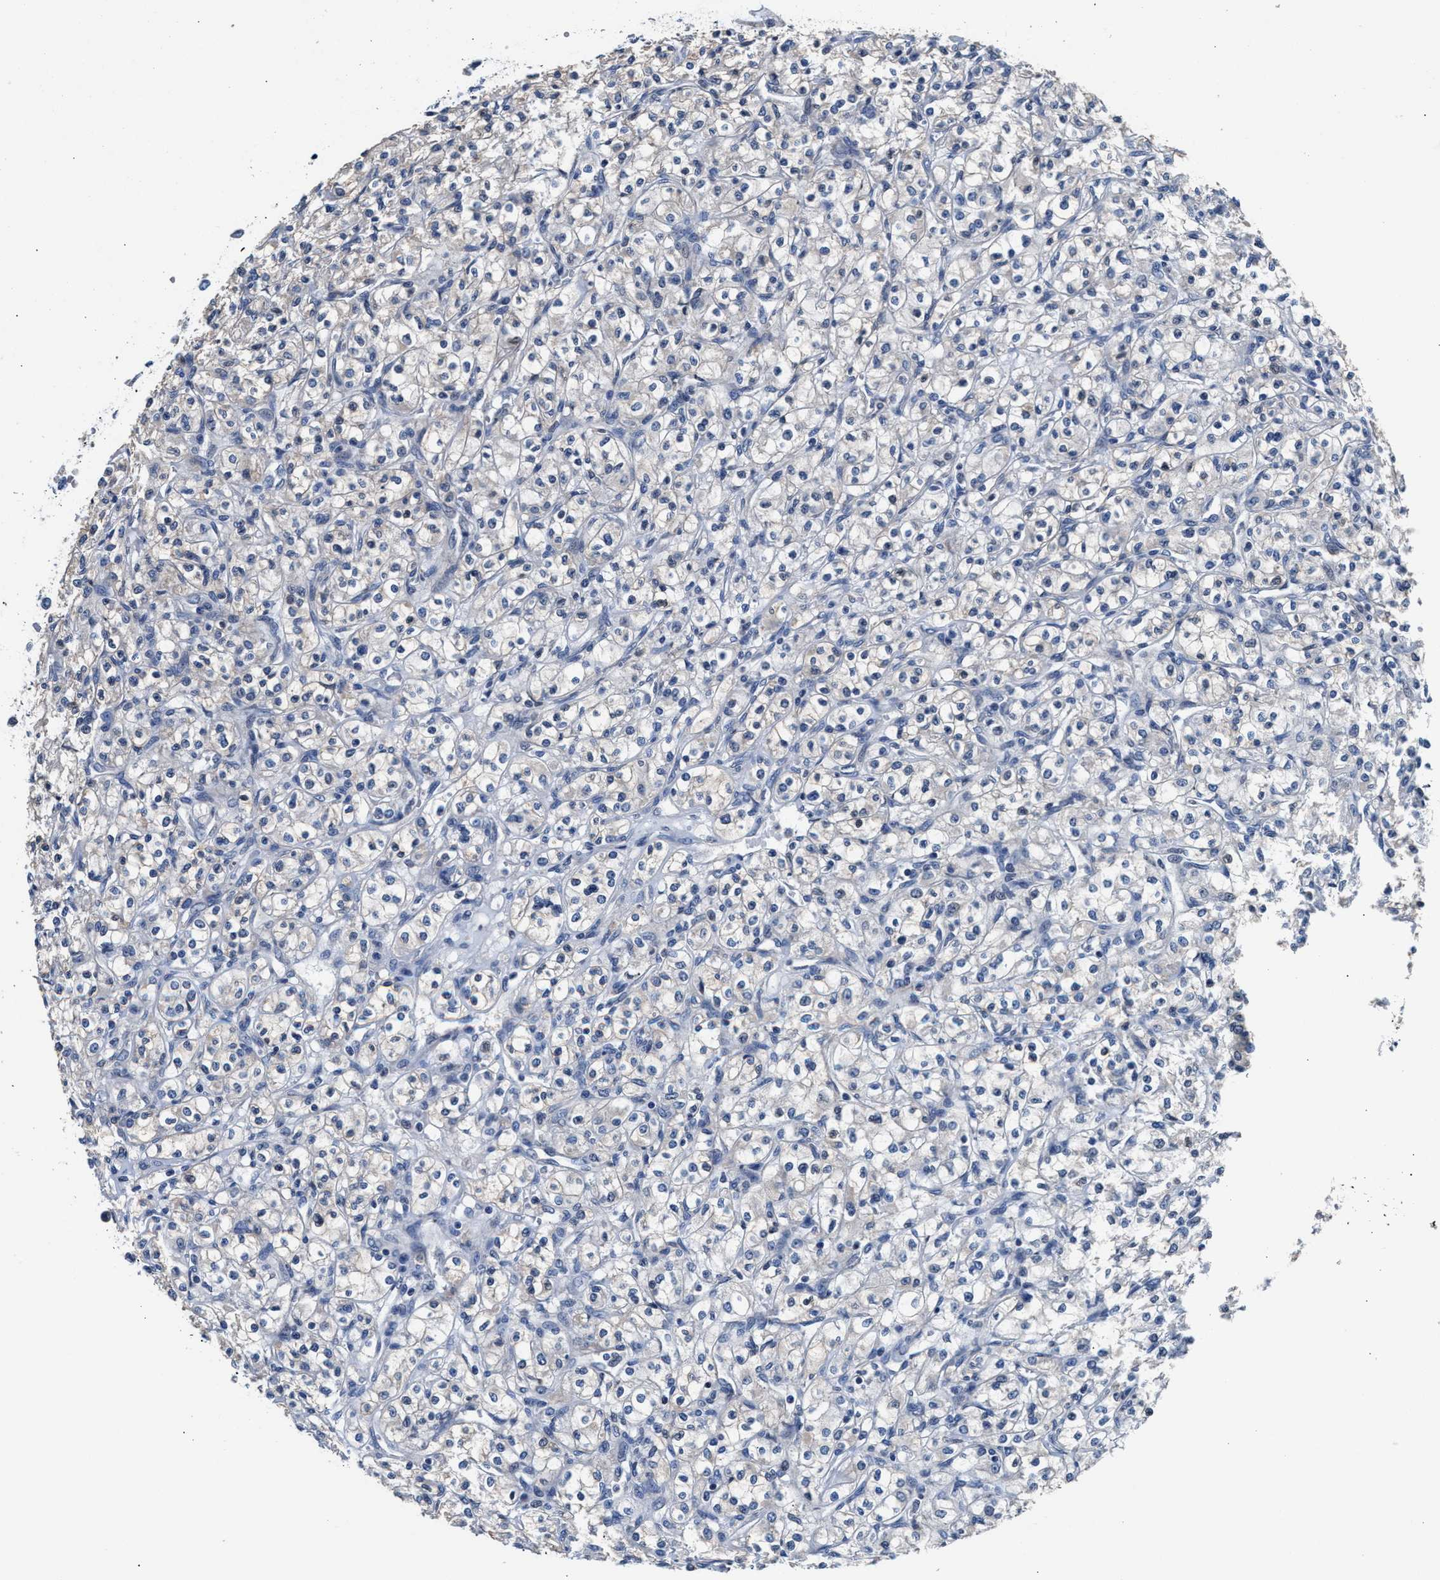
{"staining": {"intensity": "negative", "quantity": "none", "location": "none"}, "tissue": "renal cancer", "cell_type": "Tumor cells", "image_type": "cancer", "snomed": [{"axis": "morphology", "description": "Adenocarcinoma, NOS"}, {"axis": "topography", "description": "Kidney"}], "caption": "High magnification brightfield microscopy of adenocarcinoma (renal) stained with DAB (brown) and counterstained with hematoxylin (blue): tumor cells show no significant positivity.", "gene": "MYH3", "patient": {"sex": "male", "age": 77}}